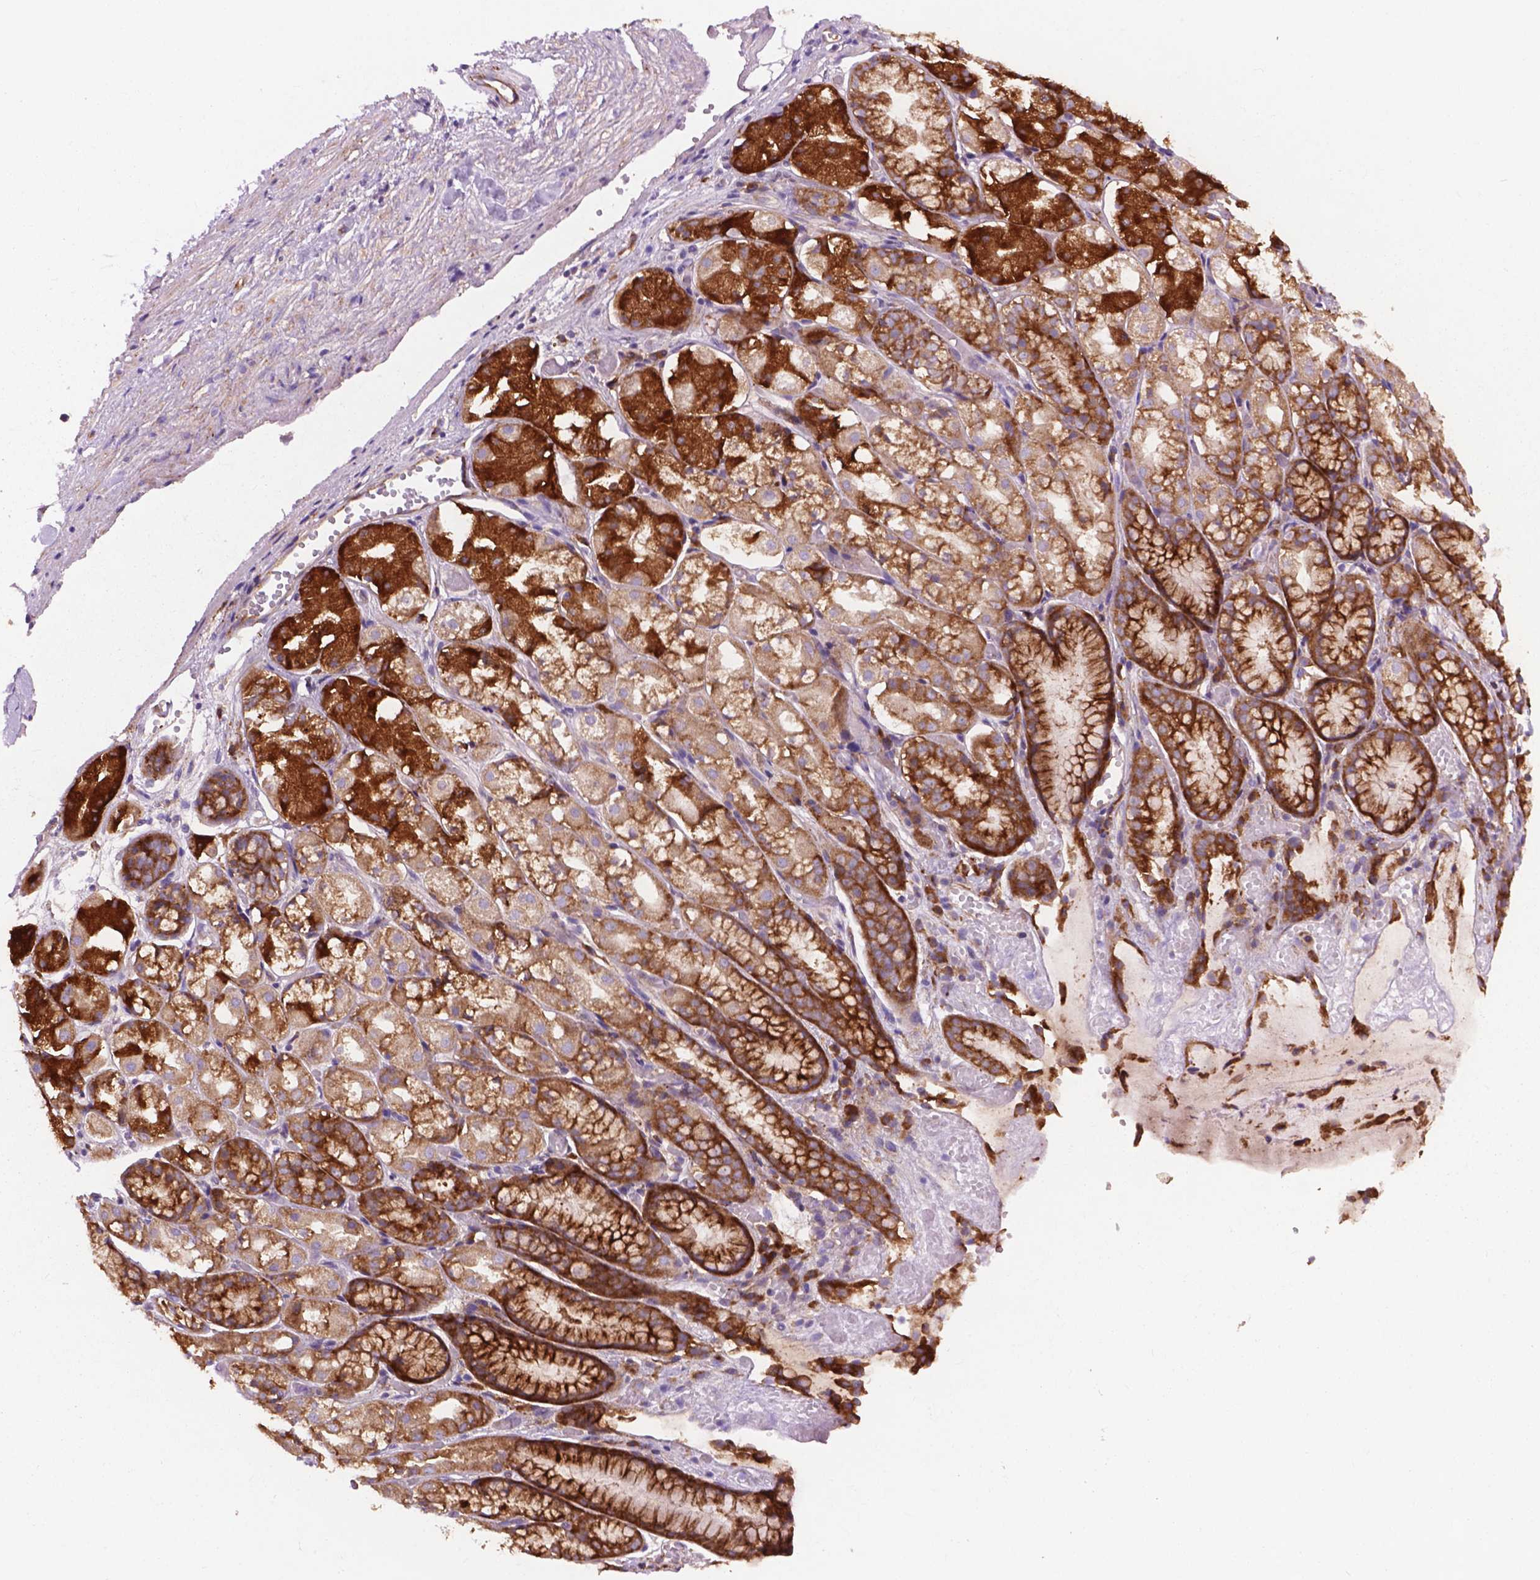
{"staining": {"intensity": "moderate", "quantity": ">75%", "location": "cytoplasmic/membranous"}, "tissue": "stomach", "cell_type": "Glandular cells", "image_type": "normal", "snomed": [{"axis": "morphology", "description": "Normal tissue, NOS"}, {"axis": "topography", "description": "Stomach"}], "caption": "Stomach stained with immunohistochemistry (IHC) shows moderate cytoplasmic/membranous positivity in approximately >75% of glandular cells. The protein of interest is shown in brown color, while the nuclei are stained blue.", "gene": "RPL37A", "patient": {"sex": "male", "age": 70}}